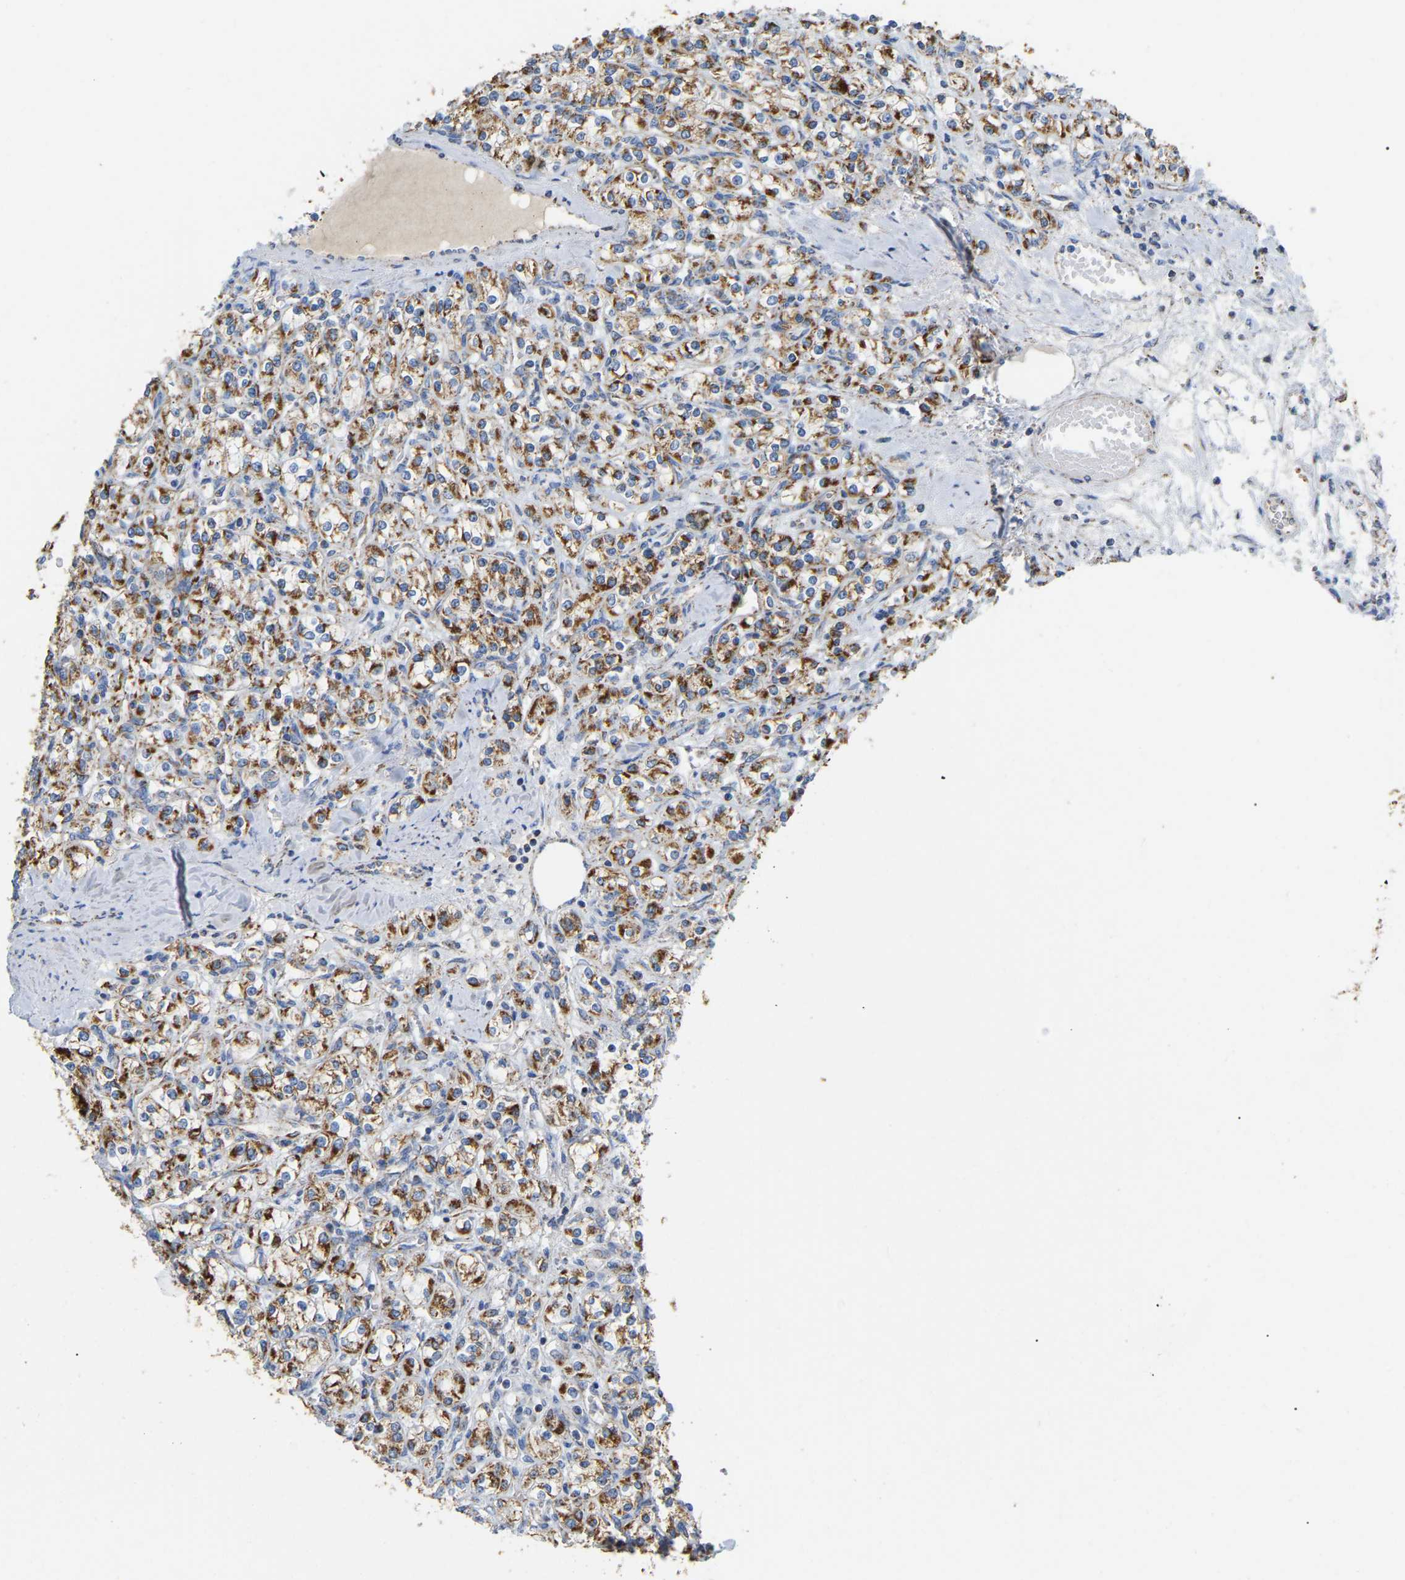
{"staining": {"intensity": "moderate", "quantity": ">75%", "location": "cytoplasmic/membranous"}, "tissue": "renal cancer", "cell_type": "Tumor cells", "image_type": "cancer", "snomed": [{"axis": "morphology", "description": "Adenocarcinoma, NOS"}, {"axis": "topography", "description": "Kidney"}], "caption": "Renal cancer (adenocarcinoma) was stained to show a protein in brown. There is medium levels of moderate cytoplasmic/membranous expression in approximately >75% of tumor cells.", "gene": "HIBADH", "patient": {"sex": "male", "age": 77}}